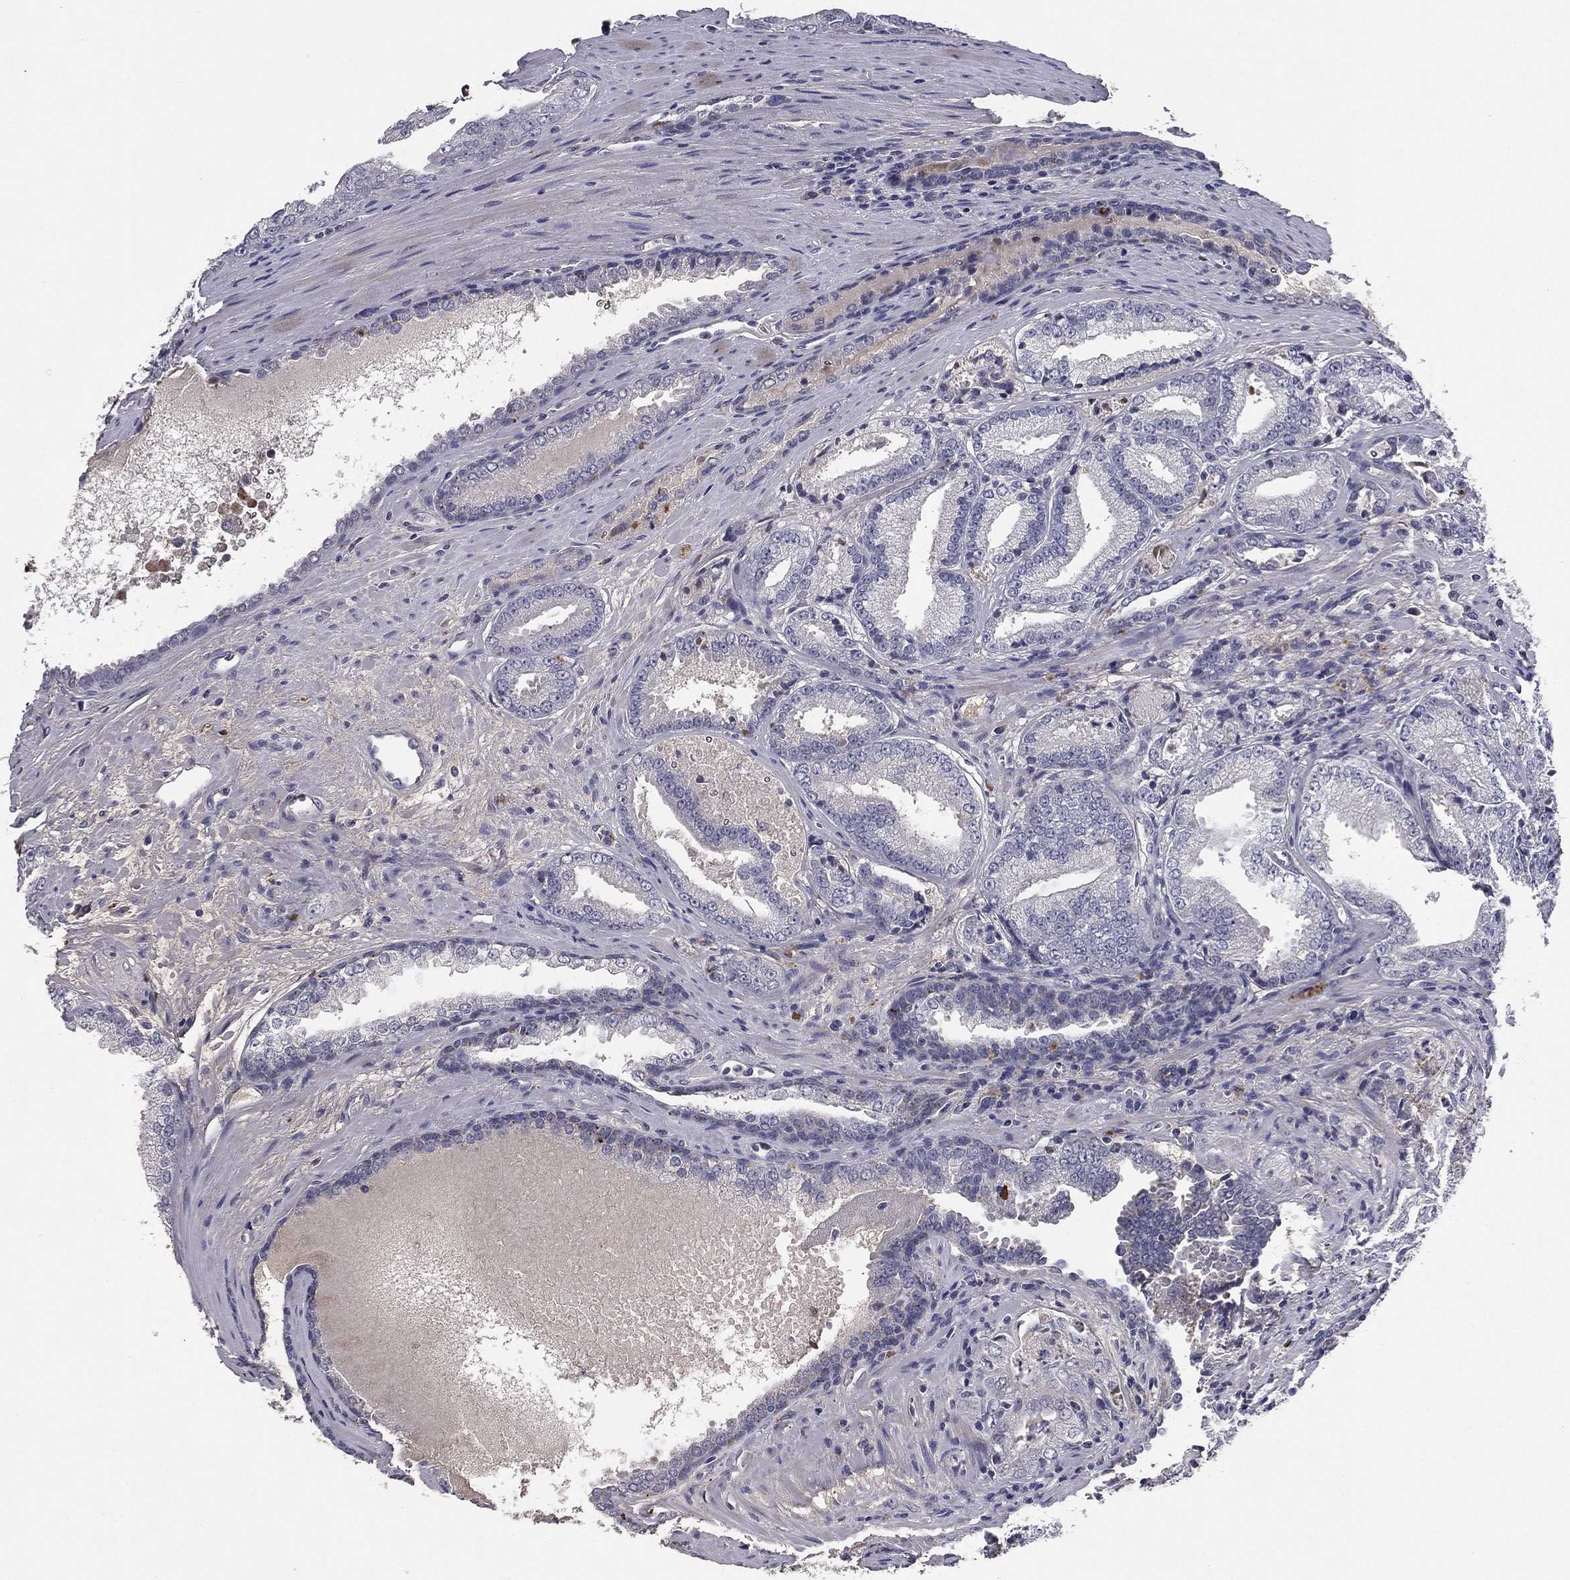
{"staining": {"intensity": "negative", "quantity": "none", "location": "none"}, "tissue": "prostate cancer", "cell_type": "Tumor cells", "image_type": "cancer", "snomed": [{"axis": "morphology", "description": "Adenocarcinoma, NOS"}, {"axis": "morphology", "description": "Adenocarcinoma, High grade"}, {"axis": "topography", "description": "Prostate"}], "caption": "Human prostate cancer (adenocarcinoma (high-grade)) stained for a protein using IHC displays no expression in tumor cells.", "gene": "COL2A1", "patient": {"sex": "male", "age": 70}}